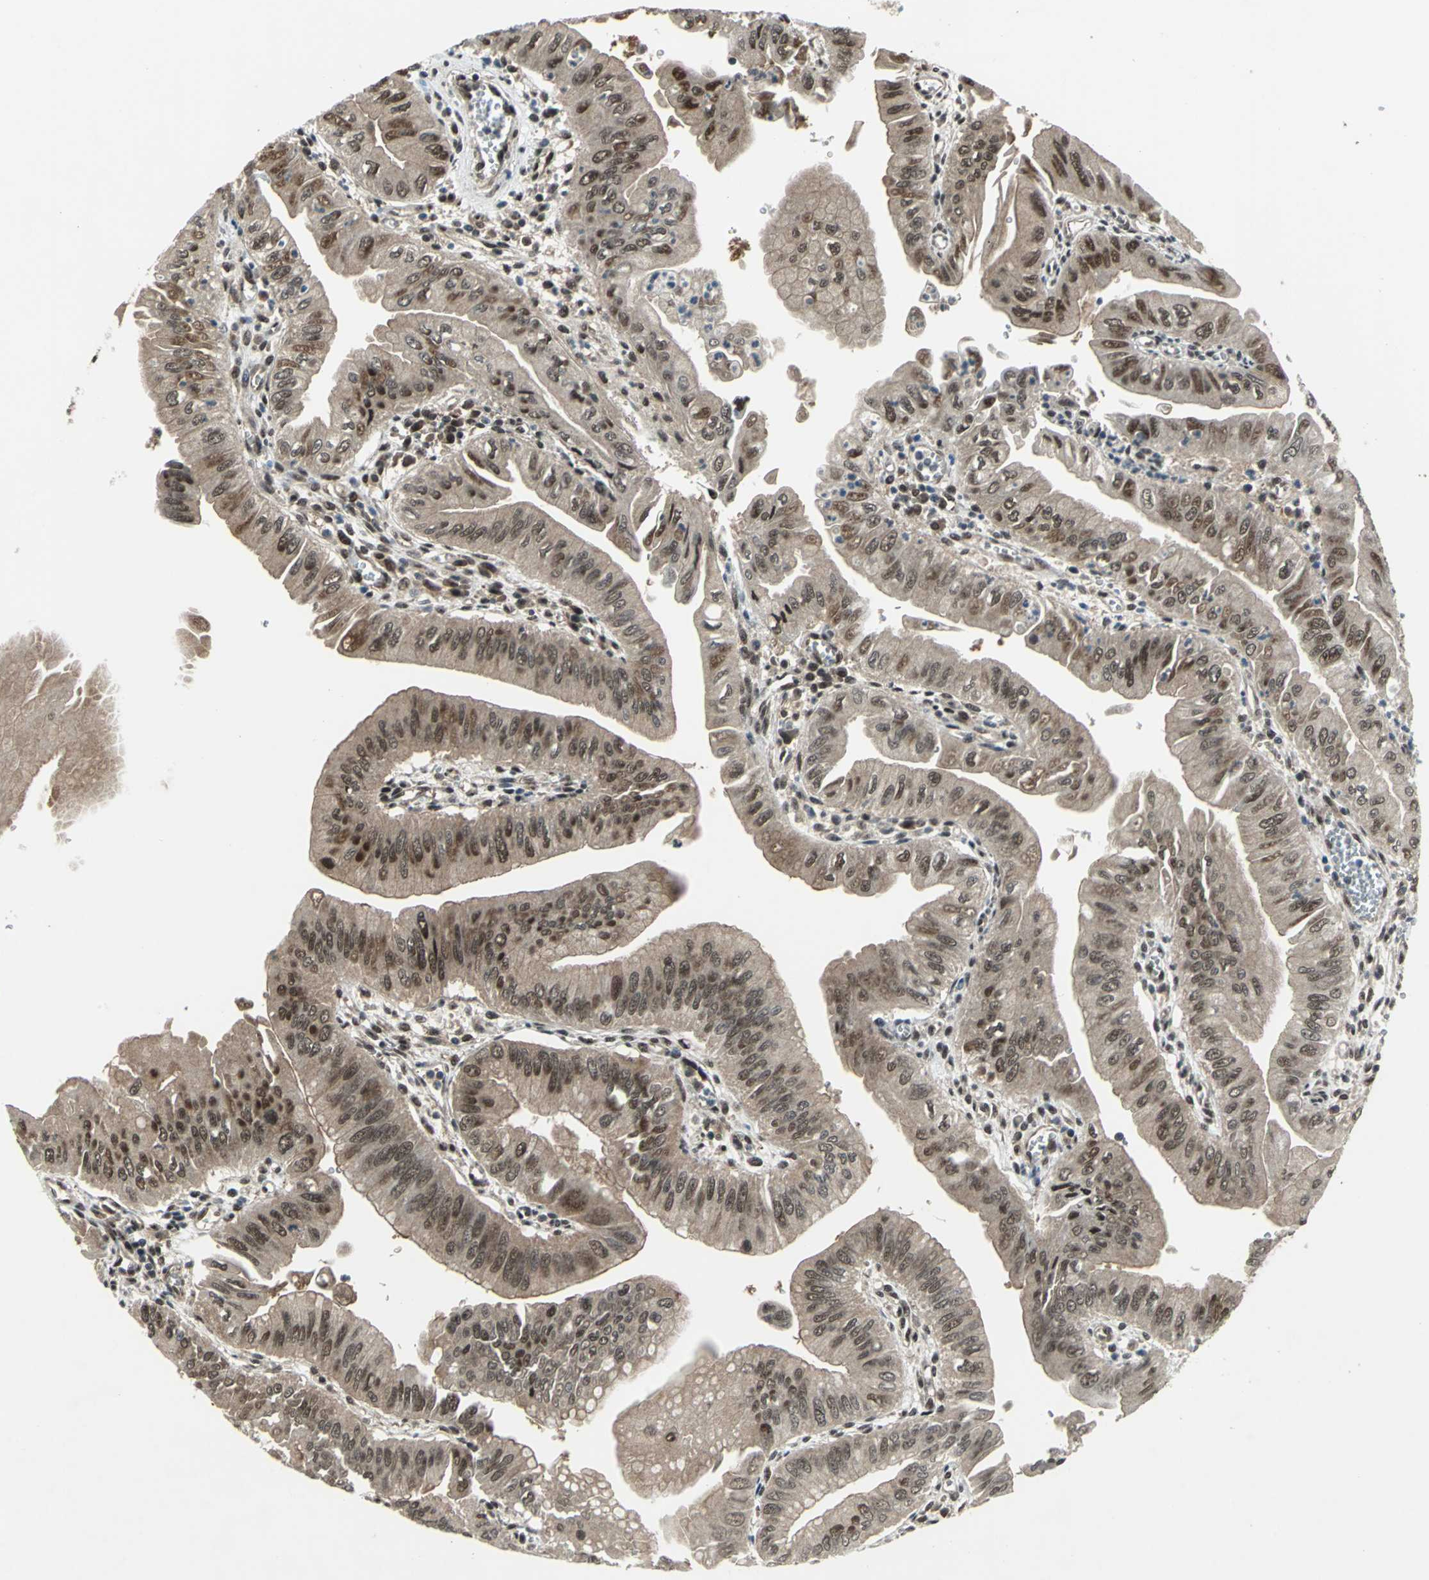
{"staining": {"intensity": "weak", "quantity": ">75%", "location": "cytoplasmic/membranous,nuclear"}, "tissue": "pancreatic cancer", "cell_type": "Tumor cells", "image_type": "cancer", "snomed": [{"axis": "morphology", "description": "Normal tissue, NOS"}, {"axis": "topography", "description": "Lymph node"}], "caption": "Weak cytoplasmic/membranous and nuclear staining is identified in approximately >75% of tumor cells in pancreatic cancer.", "gene": "COPS5", "patient": {"sex": "male", "age": 50}}